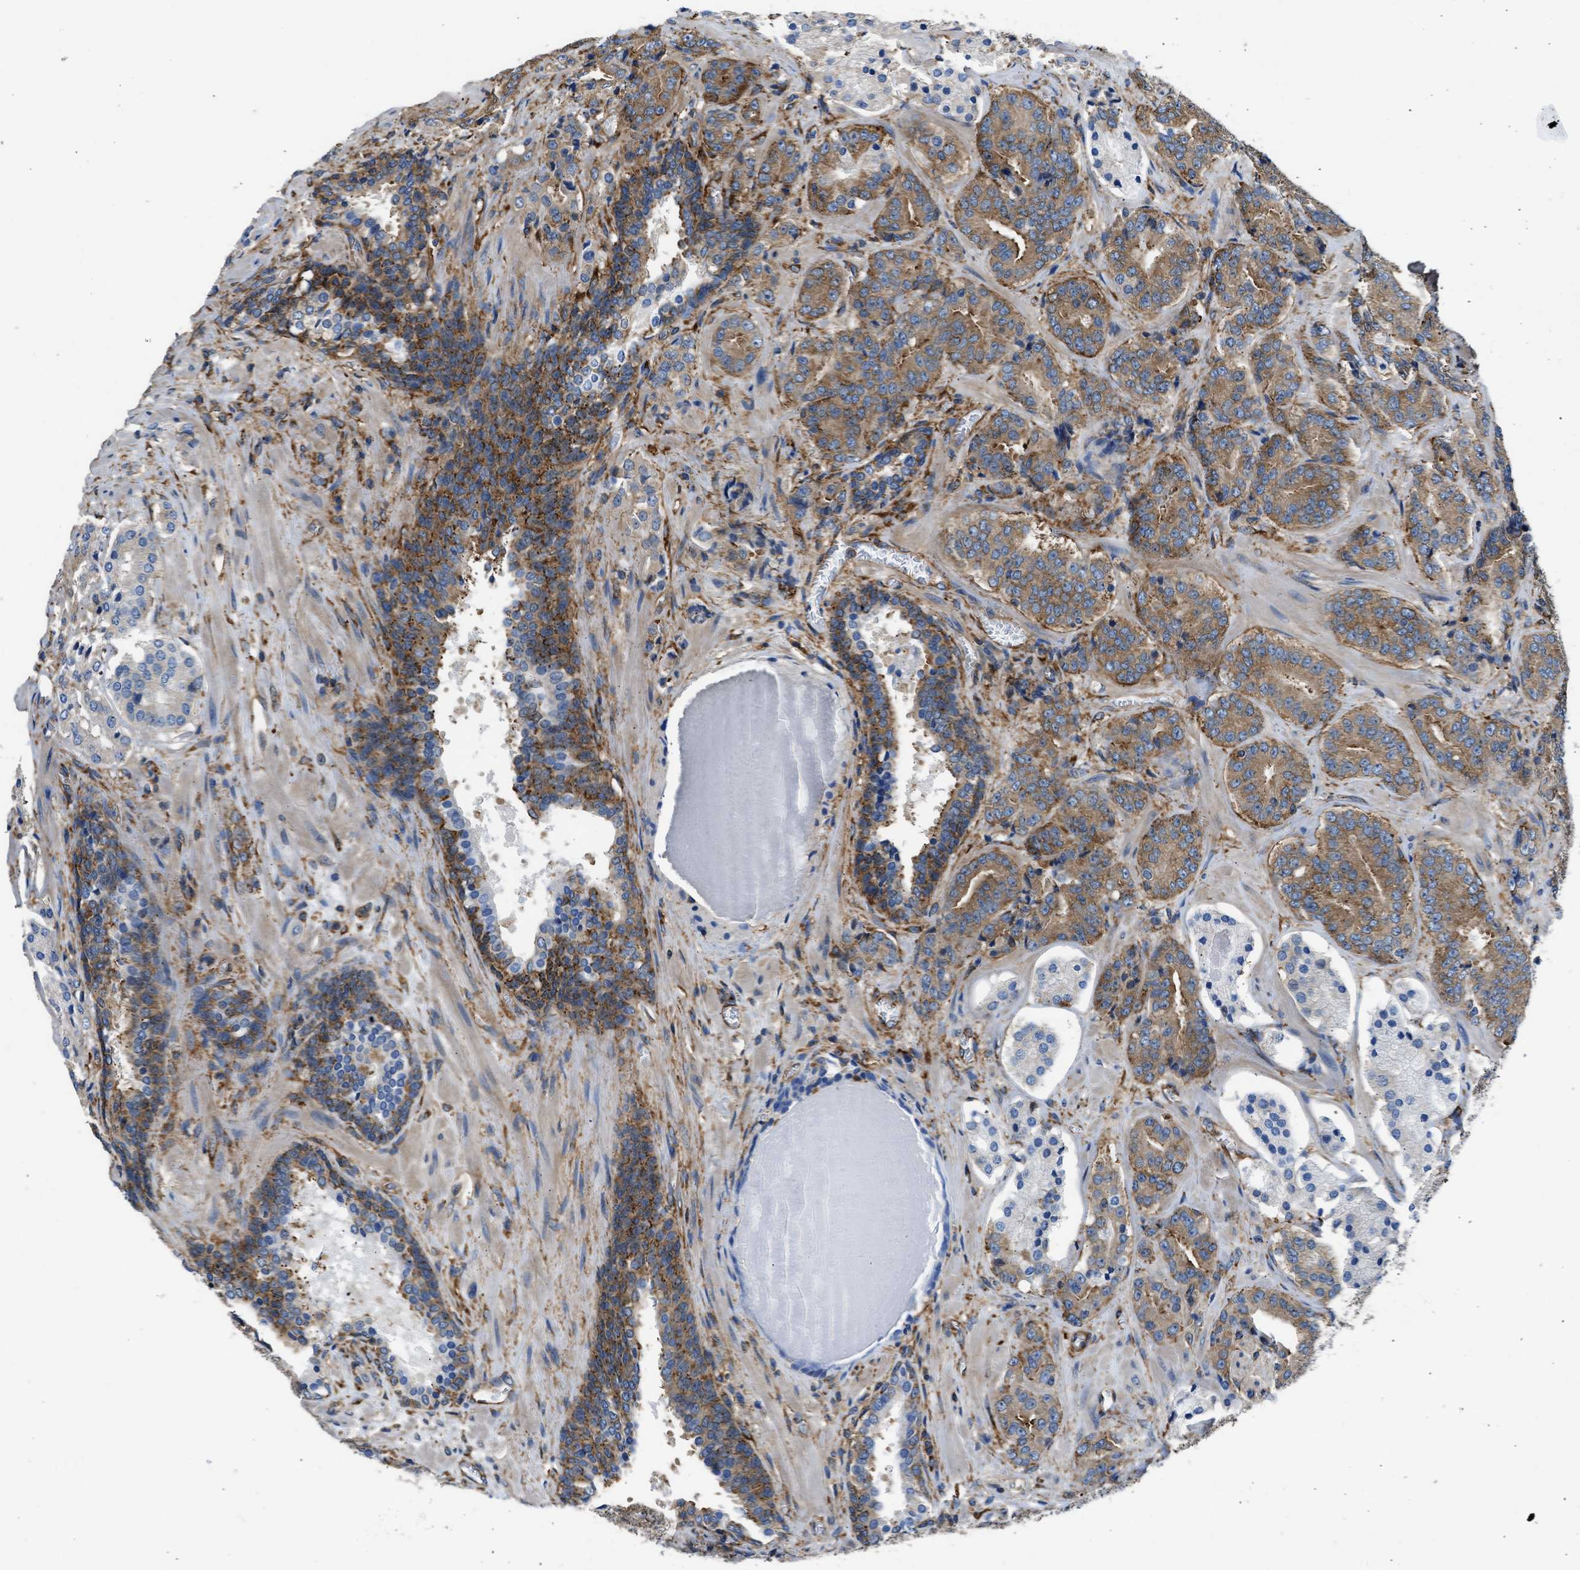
{"staining": {"intensity": "moderate", "quantity": ">75%", "location": "cytoplasmic/membranous"}, "tissue": "prostate cancer", "cell_type": "Tumor cells", "image_type": "cancer", "snomed": [{"axis": "morphology", "description": "Adenocarcinoma, High grade"}, {"axis": "topography", "description": "Prostate"}], "caption": "Tumor cells demonstrate medium levels of moderate cytoplasmic/membranous expression in about >75% of cells in high-grade adenocarcinoma (prostate).", "gene": "SEPTIN2", "patient": {"sex": "male", "age": 60}}